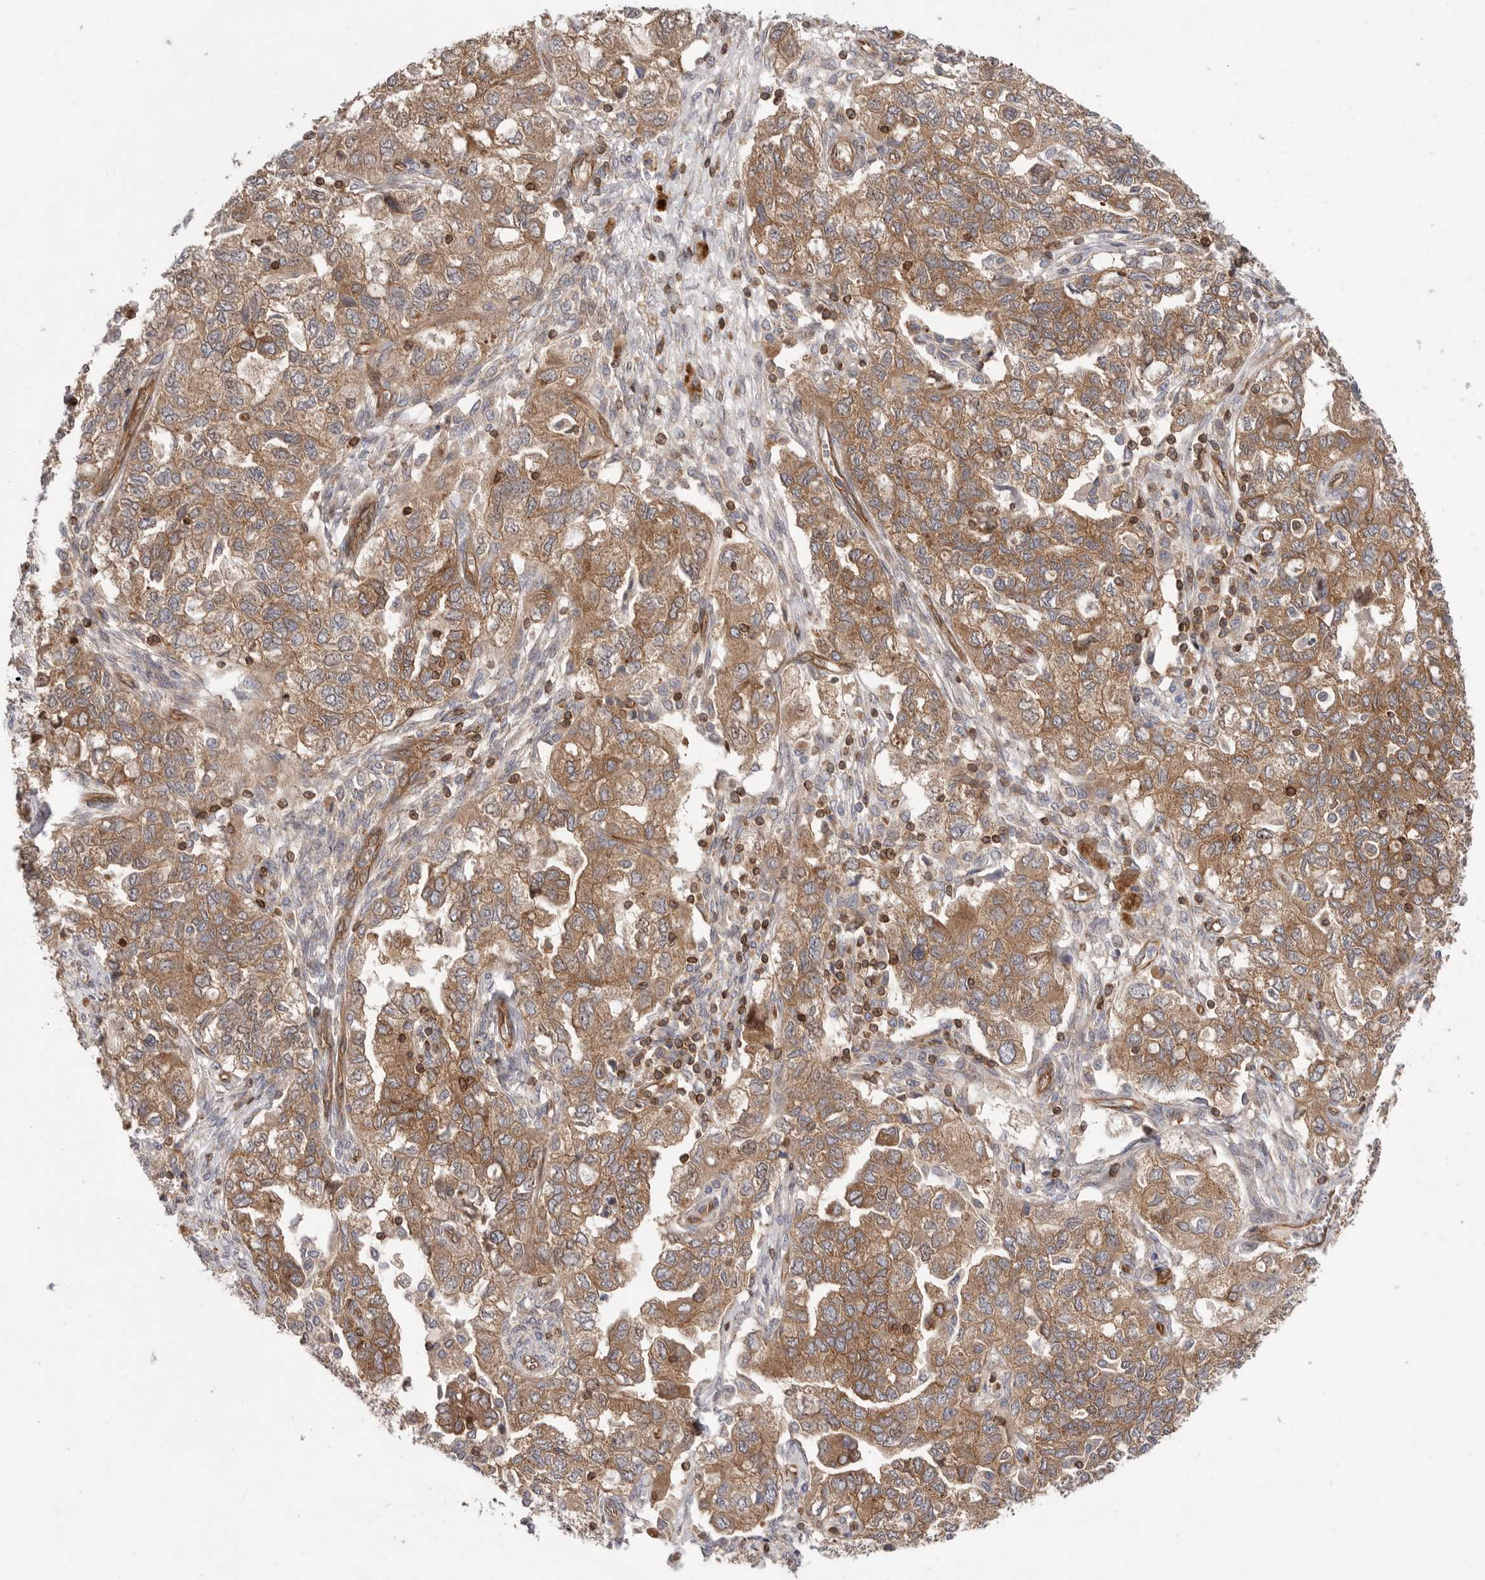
{"staining": {"intensity": "moderate", "quantity": ">75%", "location": "cytoplasmic/membranous"}, "tissue": "ovarian cancer", "cell_type": "Tumor cells", "image_type": "cancer", "snomed": [{"axis": "morphology", "description": "Carcinoma, NOS"}, {"axis": "morphology", "description": "Cystadenocarcinoma, serous, NOS"}, {"axis": "topography", "description": "Ovary"}], "caption": "An image showing moderate cytoplasmic/membranous staining in about >75% of tumor cells in ovarian cancer, as visualized by brown immunohistochemical staining.", "gene": "PRKCH", "patient": {"sex": "female", "age": 69}}